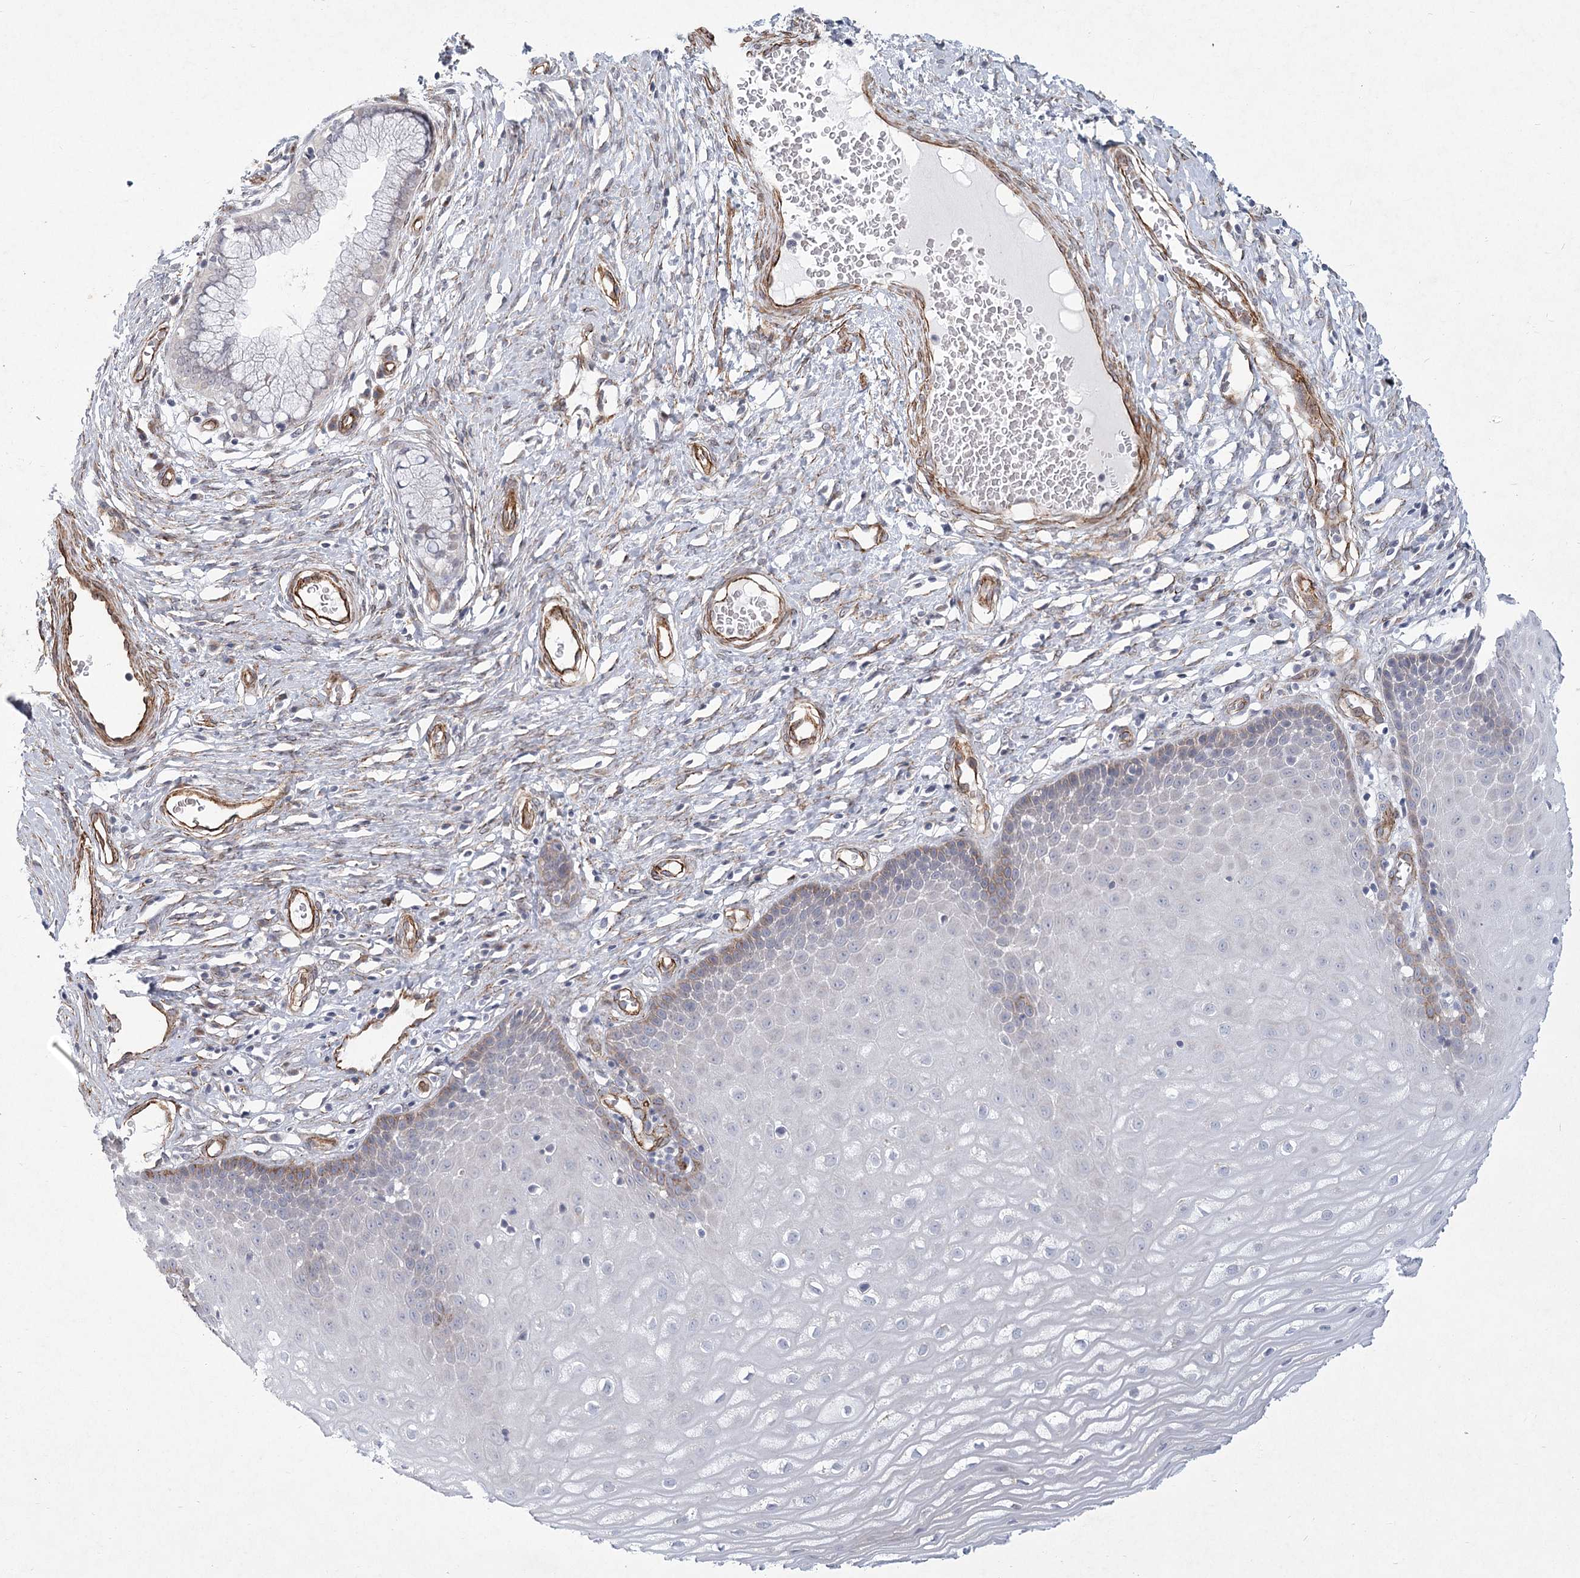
{"staining": {"intensity": "negative", "quantity": "none", "location": "none"}, "tissue": "cervix", "cell_type": "Glandular cells", "image_type": "normal", "snomed": [{"axis": "morphology", "description": "Normal tissue, NOS"}, {"axis": "topography", "description": "Cervix"}], "caption": "DAB (3,3'-diaminobenzidine) immunohistochemical staining of benign human cervix reveals no significant staining in glandular cells.", "gene": "MEPE", "patient": {"sex": "female", "age": 55}}